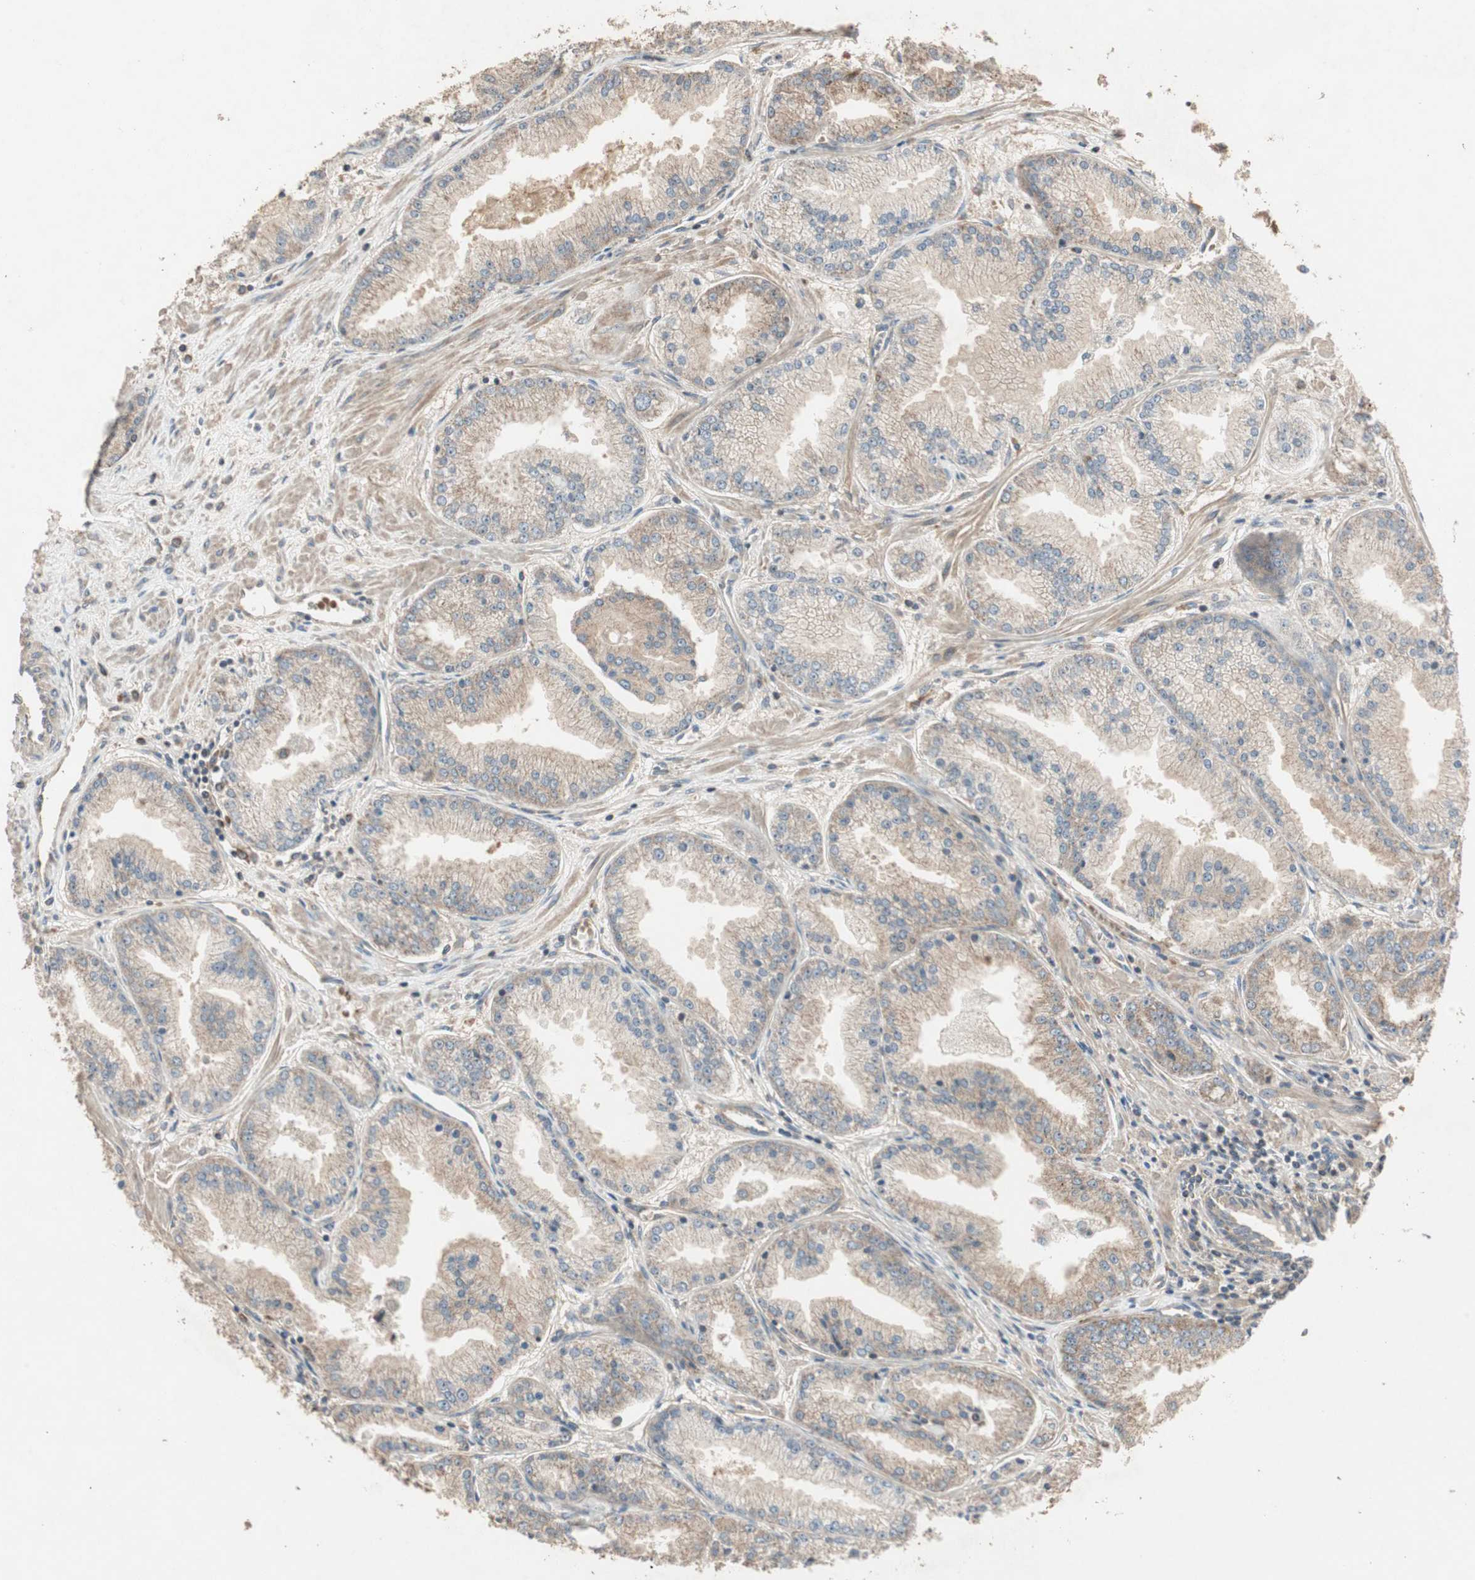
{"staining": {"intensity": "moderate", "quantity": ">75%", "location": "cytoplasmic/membranous"}, "tissue": "prostate cancer", "cell_type": "Tumor cells", "image_type": "cancer", "snomed": [{"axis": "morphology", "description": "Adenocarcinoma, High grade"}, {"axis": "topography", "description": "Prostate"}], "caption": "Prostate adenocarcinoma (high-grade) was stained to show a protein in brown. There is medium levels of moderate cytoplasmic/membranous staining in about >75% of tumor cells.", "gene": "UBAC1", "patient": {"sex": "male", "age": 61}}